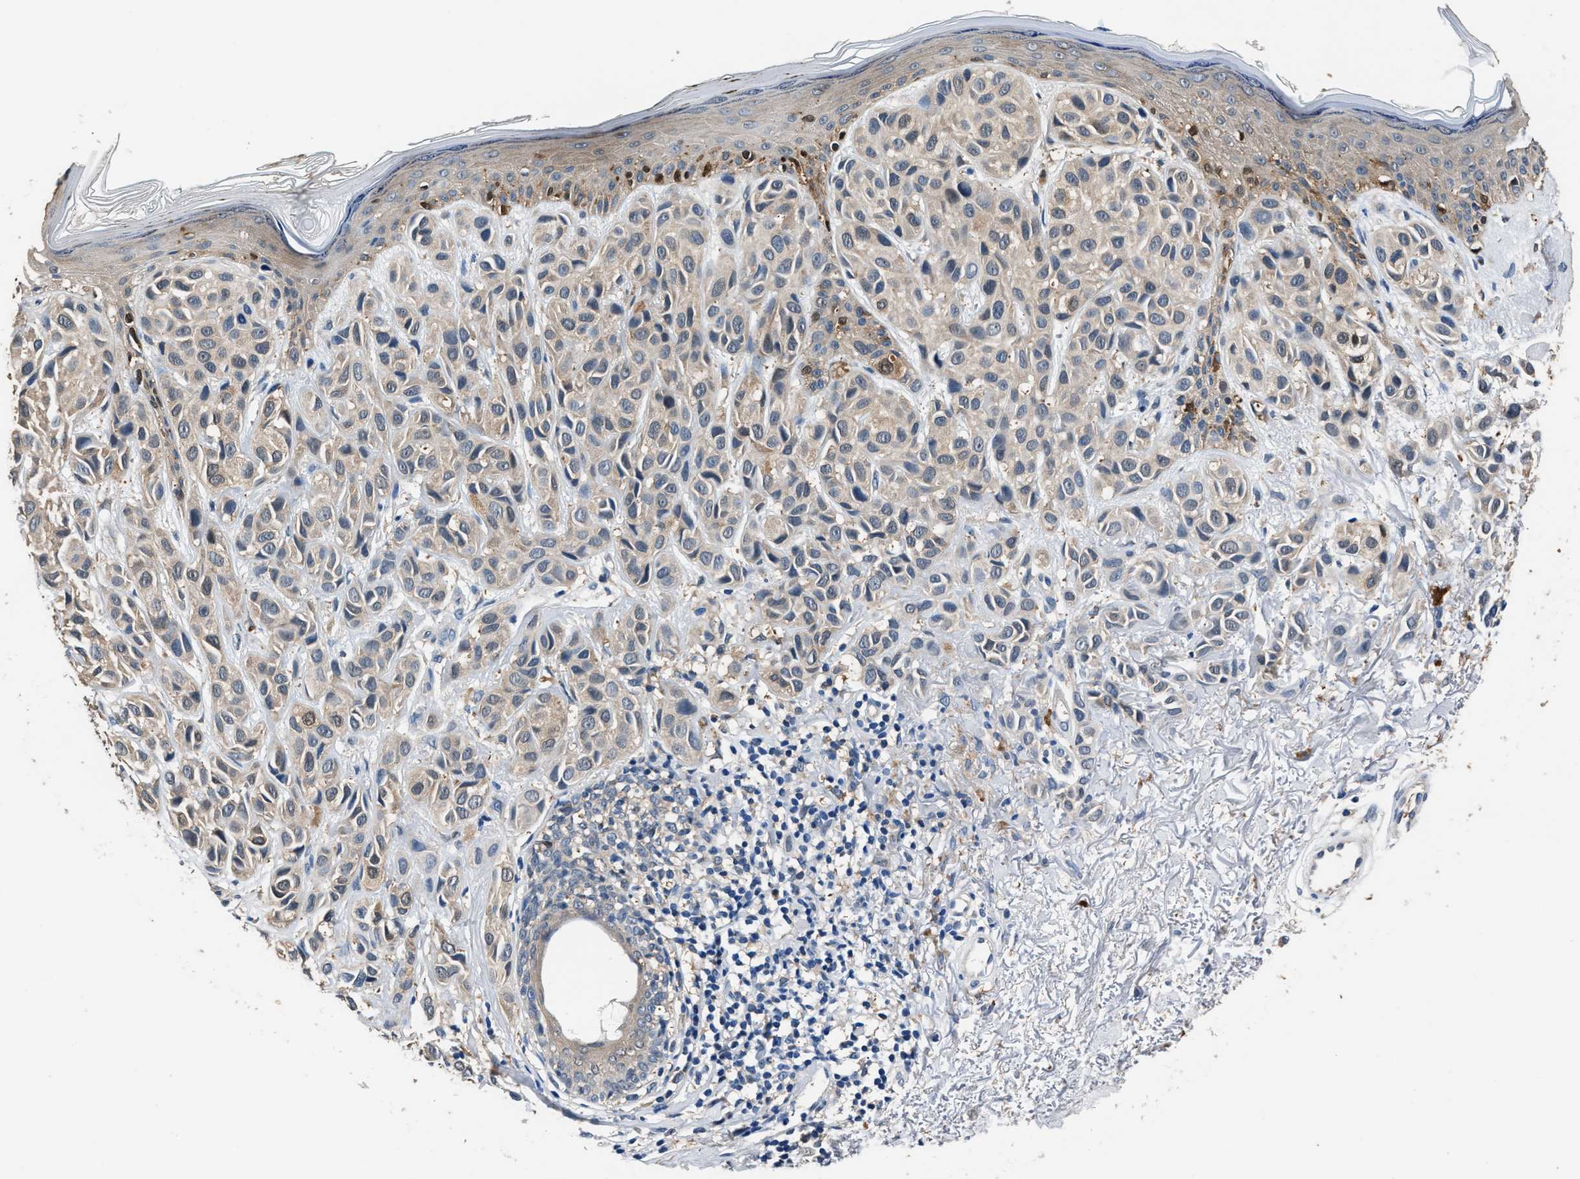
{"staining": {"intensity": "negative", "quantity": "none", "location": "none"}, "tissue": "melanoma", "cell_type": "Tumor cells", "image_type": "cancer", "snomed": [{"axis": "morphology", "description": "Malignant melanoma, NOS"}, {"axis": "topography", "description": "Skin"}], "caption": "High magnification brightfield microscopy of malignant melanoma stained with DAB (3,3'-diaminobenzidine) (brown) and counterstained with hematoxylin (blue): tumor cells show no significant positivity.", "gene": "GSTP1", "patient": {"sex": "female", "age": 58}}